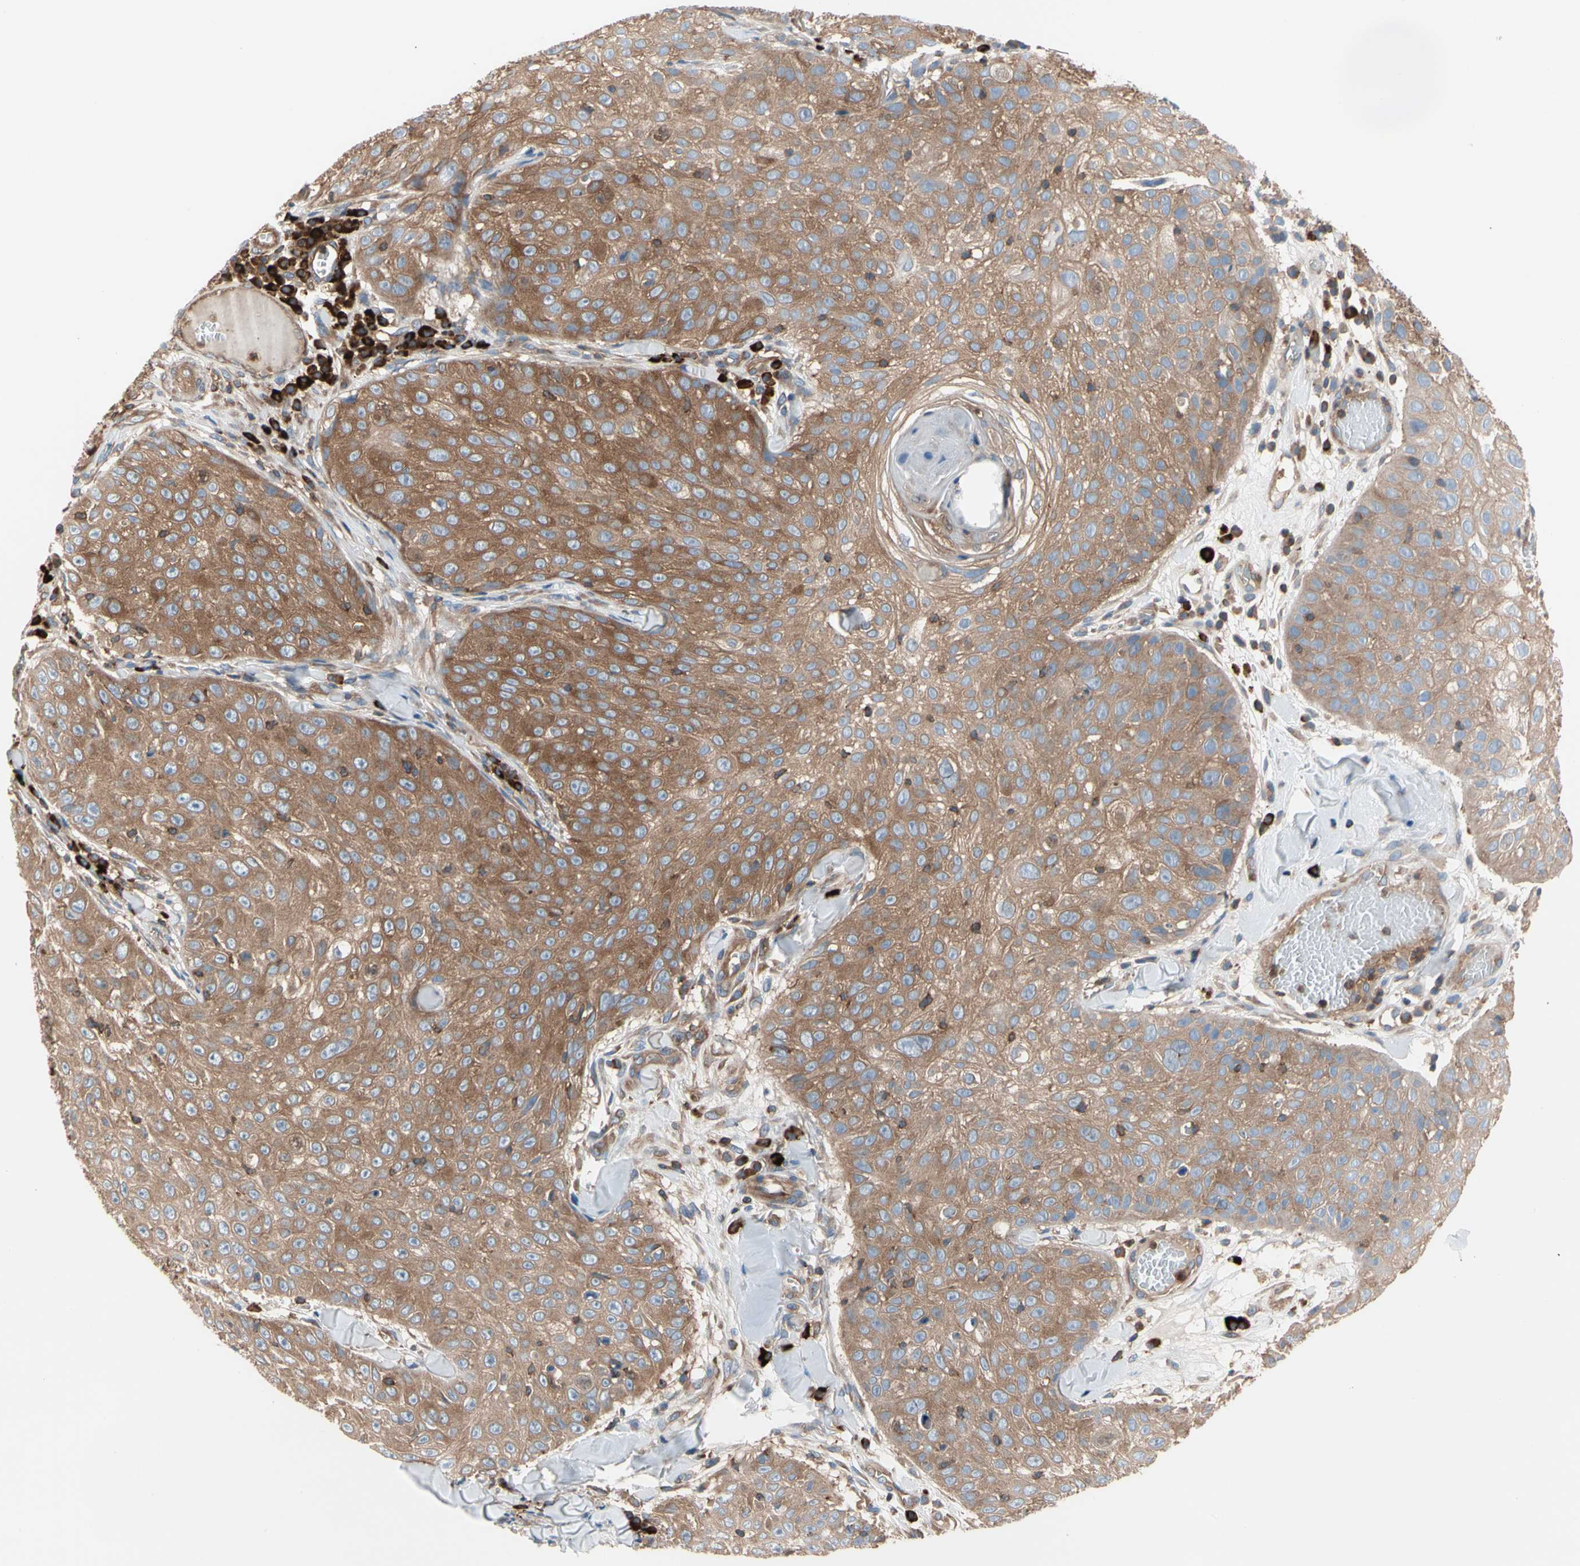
{"staining": {"intensity": "moderate", "quantity": ">75%", "location": "cytoplasmic/membranous"}, "tissue": "skin cancer", "cell_type": "Tumor cells", "image_type": "cancer", "snomed": [{"axis": "morphology", "description": "Squamous cell carcinoma, NOS"}, {"axis": "topography", "description": "Skin"}], "caption": "Skin squamous cell carcinoma was stained to show a protein in brown. There is medium levels of moderate cytoplasmic/membranous staining in about >75% of tumor cells.", "gene": "ROCK1", "patient": {"sex": "male", "age": 86}}